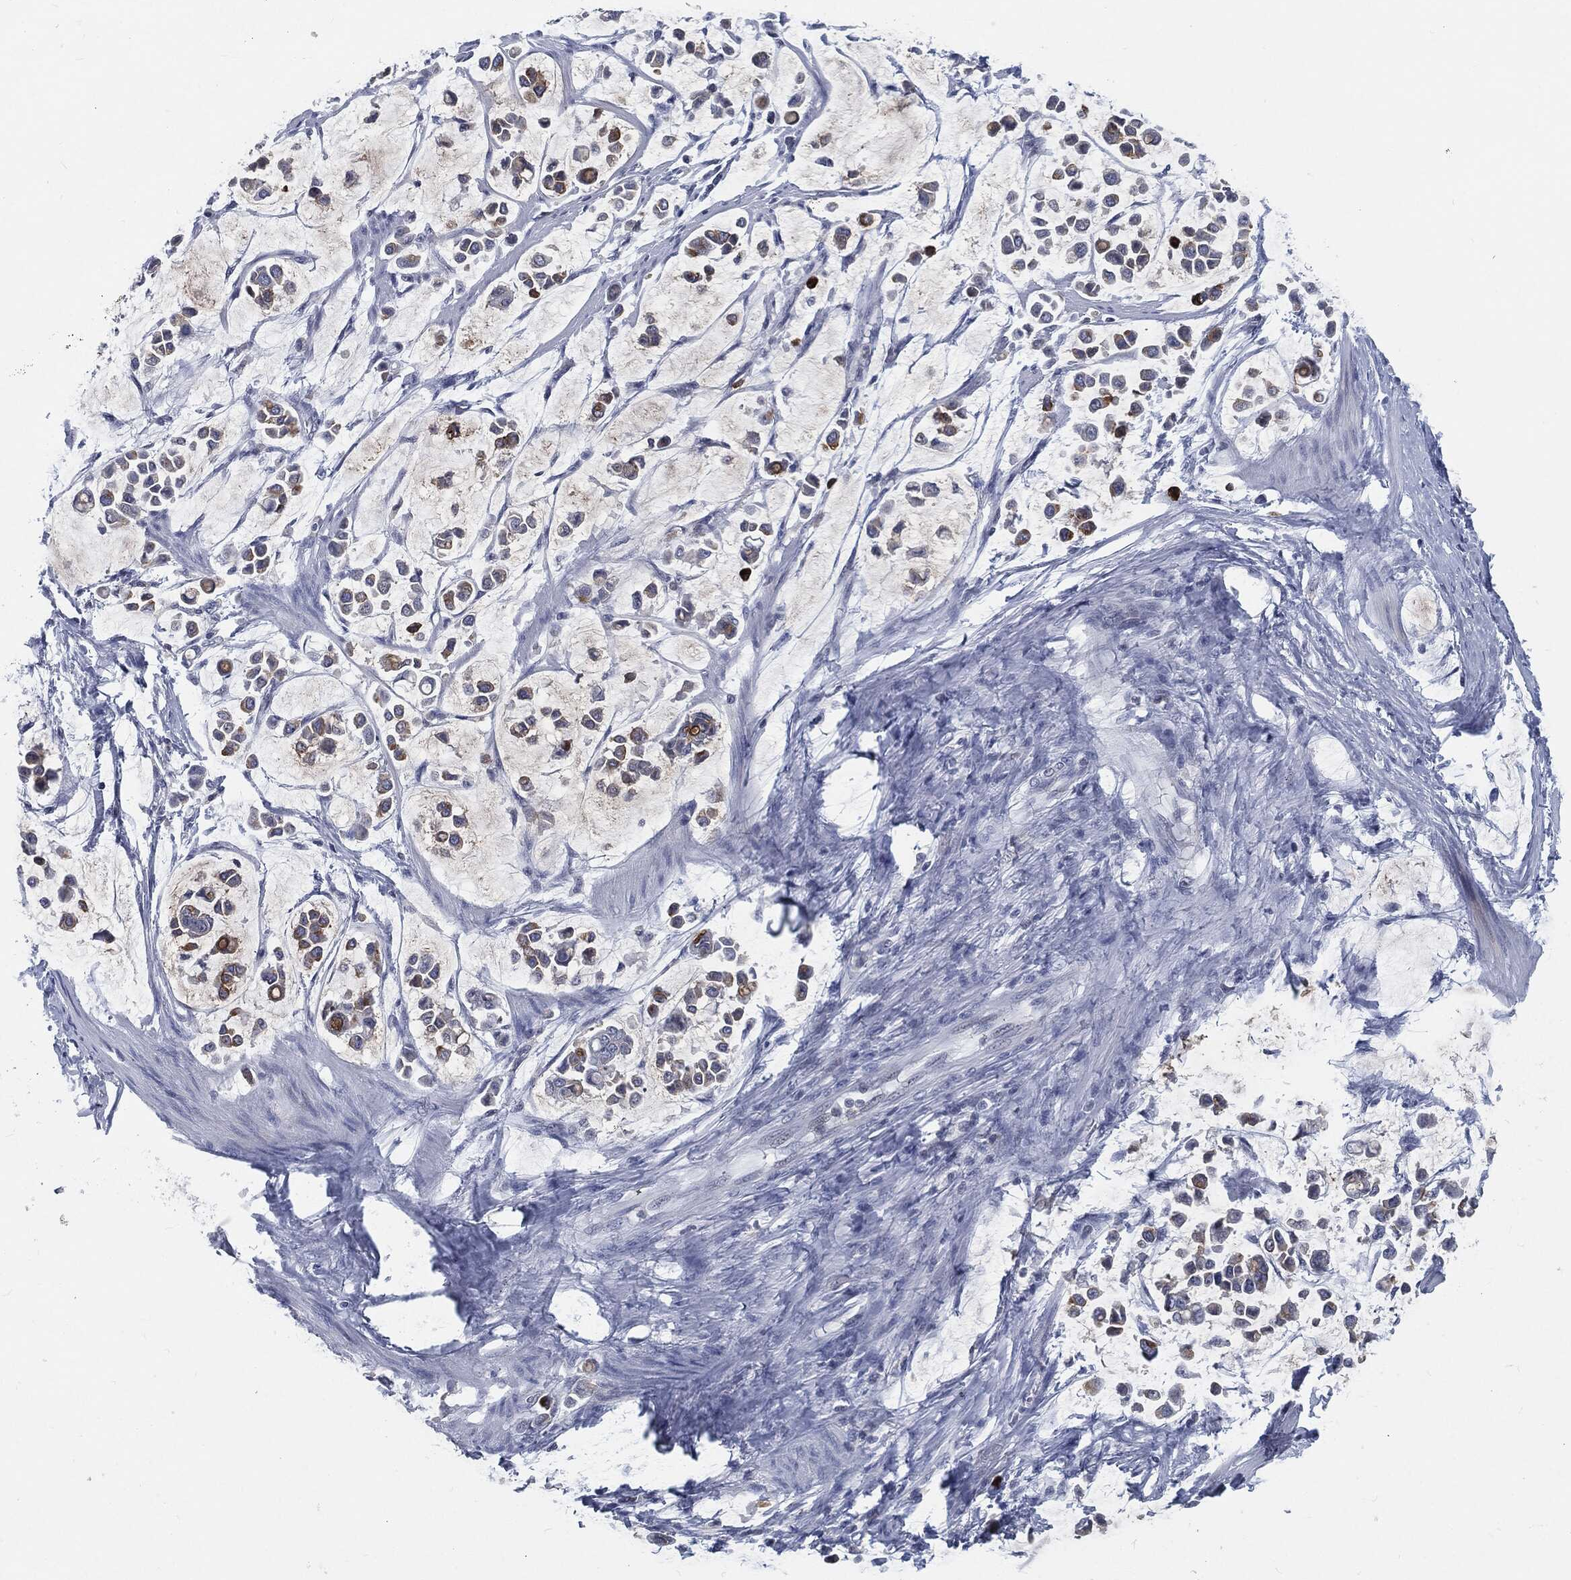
{"staining": {"intensity": "moderate", "quantity": "<25%", "location": "cytoplasmic/membranous"}, "tissue": "stomach cancer", "cell_type": "Tumor cells", "image_type": "cancer", "snomed": [{"axis": "morphology", "description": "Adenocarcinoma, NOS"}, {"axis": "topography", "description": "Stomach"}], "caption": "Stomach cancer (adenocarcinoma) stained for a protein displays moderate cytoplasmic/membranous positivity in tumor cells.", "gene": "PROM1", "patient": {"sex": "male", "age": 82}}